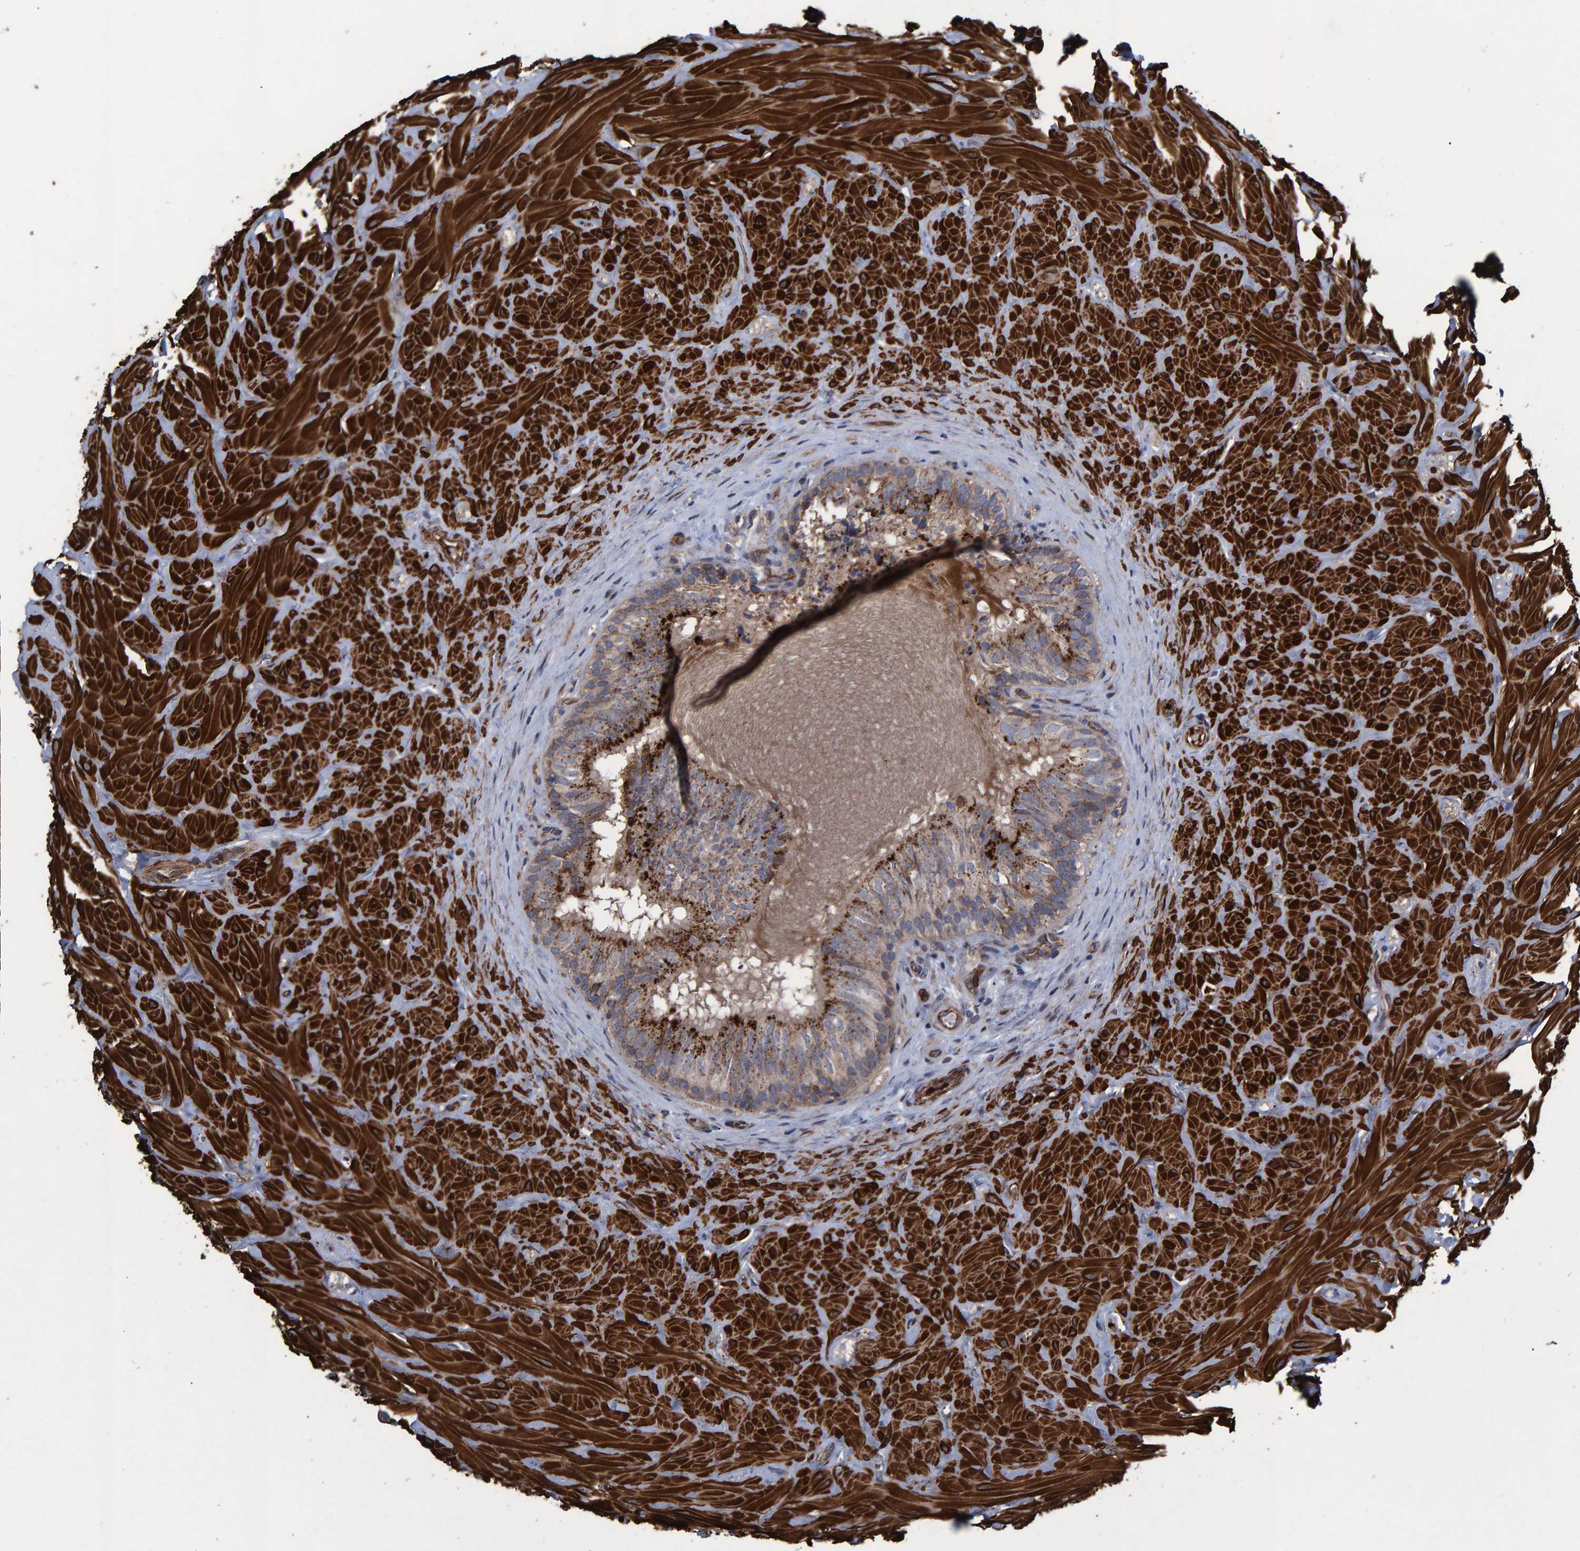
{"staining": {"intensity": "strong", "quantity": "25%-75%", "location": "cytoplasmic/membranous"}, "tissue": "epididymis", "cell_type": "Glandular cells", "image_type": "normal", "snomed": [{"axis": "morphology", "description": "Normal tissue, NOS"}, {"axis": "topography", "description": "Soft tissue"}, {"axis": "topography", "description": "Epididymis"}], "caption": "Protein analysis of unremarkable epididymis demonstrates strong cytoplasmic/membranous positivity in about 25%-75% of glandular cells.", "gene": "SLIT2", "patient": {"sex": "male", "age": 26}}